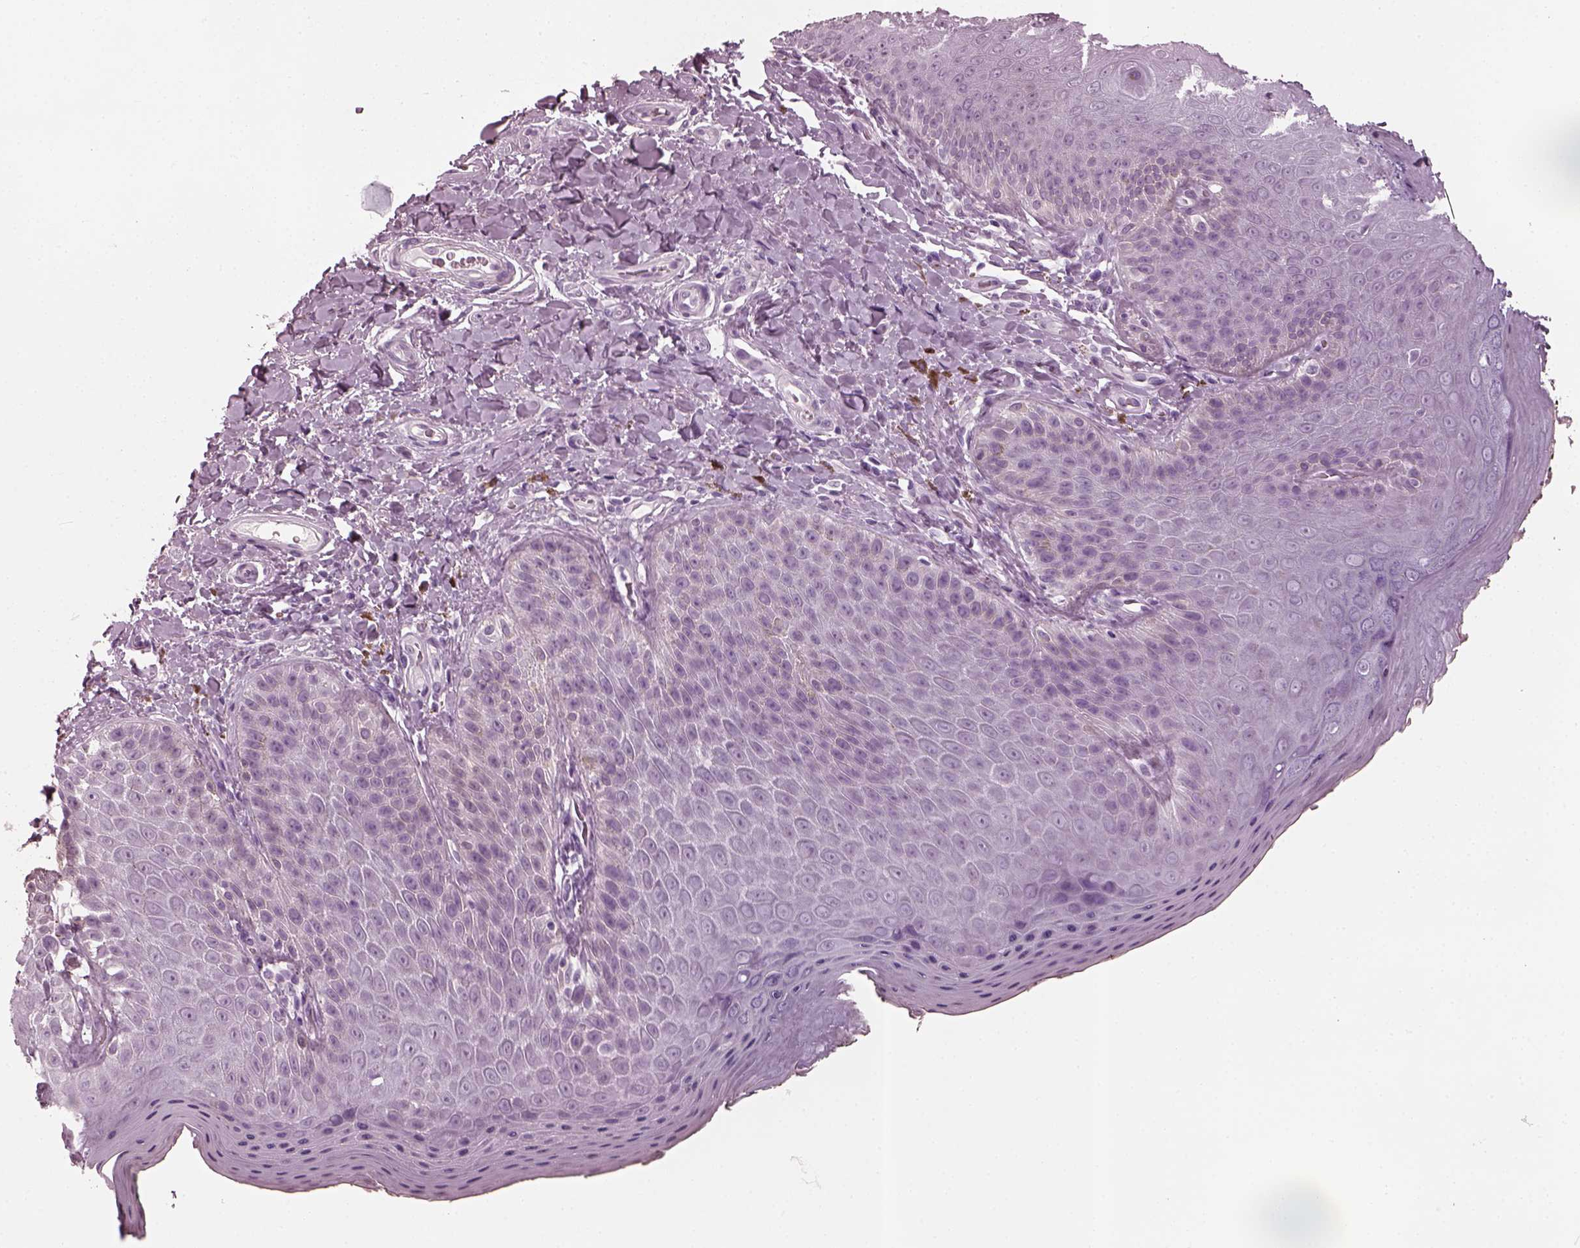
{"staining": {"intensity": "negative", "quantity": "none", "location": "none"}, "tissue": "skin", "cell_type": "Epidermal cells", "image_type": "normal", "snomed": [{"axis": "morphology", "description": "Normal tissue, NOS"}, {"axis": "topography", "description": "Anal"}], "caption": "This micrograph is of normal skin stained with IHC to label a protein in brown with the nuclei are counter-stained blue. There is no positivity in epidermal cells. (DAB IHC visualized using brightfield microscopy, high magnification).", "gene": "SLC6A17", "patient": {"sex": "male", "age": 53}}